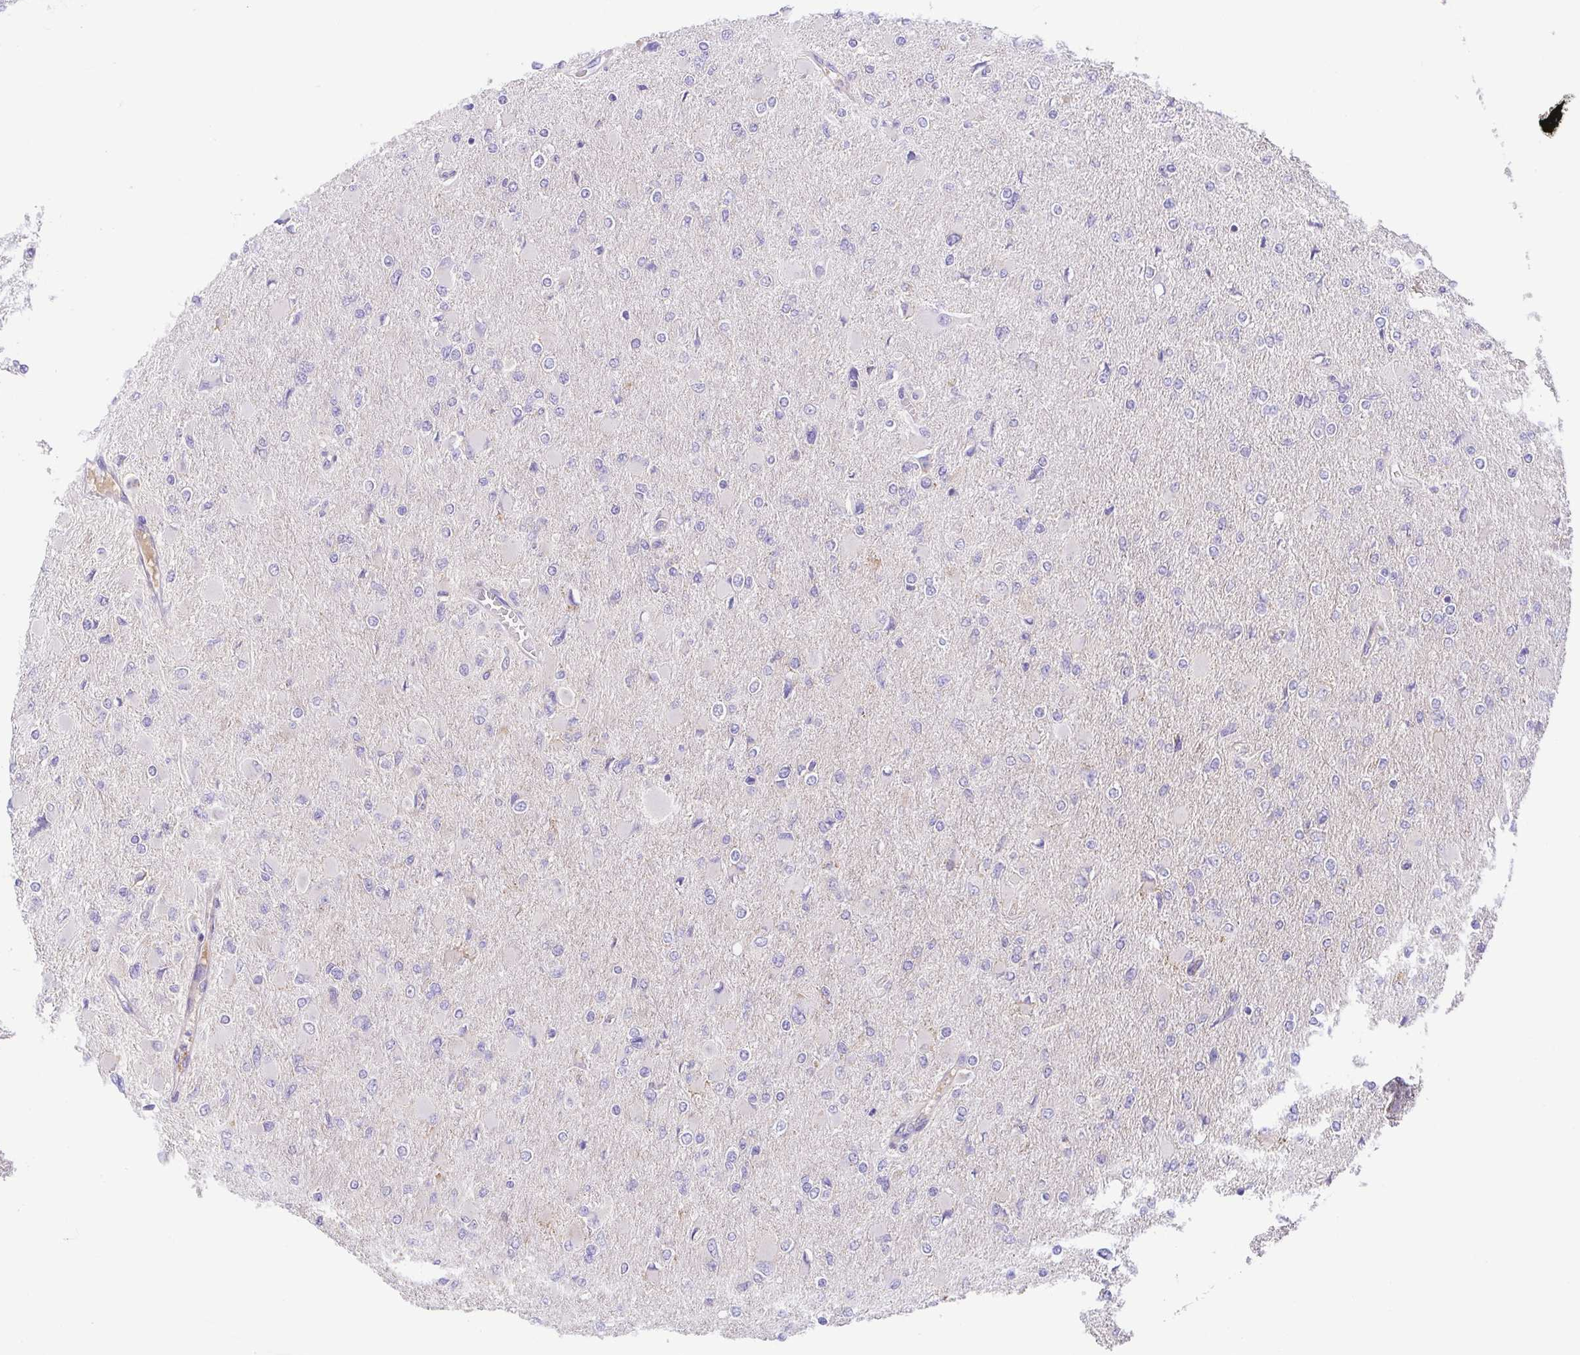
{"staining": {"intensity": "negative", "quantity": "none", "location": "none"}, "tissue": "glioma", "cell_type": "Tumor cells", "image_type": "cancer", "snomed": [{"axis": "morphology", "description": "Glioma, malignant, High grade"}, {"axis": "topography", "description": "Cerebral cortex"}], "caption": "IHC photomicrograph of human glioma stained for a protein (brown), which shows no positivity in tumor cells. (DAB (3,3'-diaminobenzidine) immunohistochemistry, high magnification).", "gene": "SLC13A1", "patient": {"sex": "female", "age": 36}}